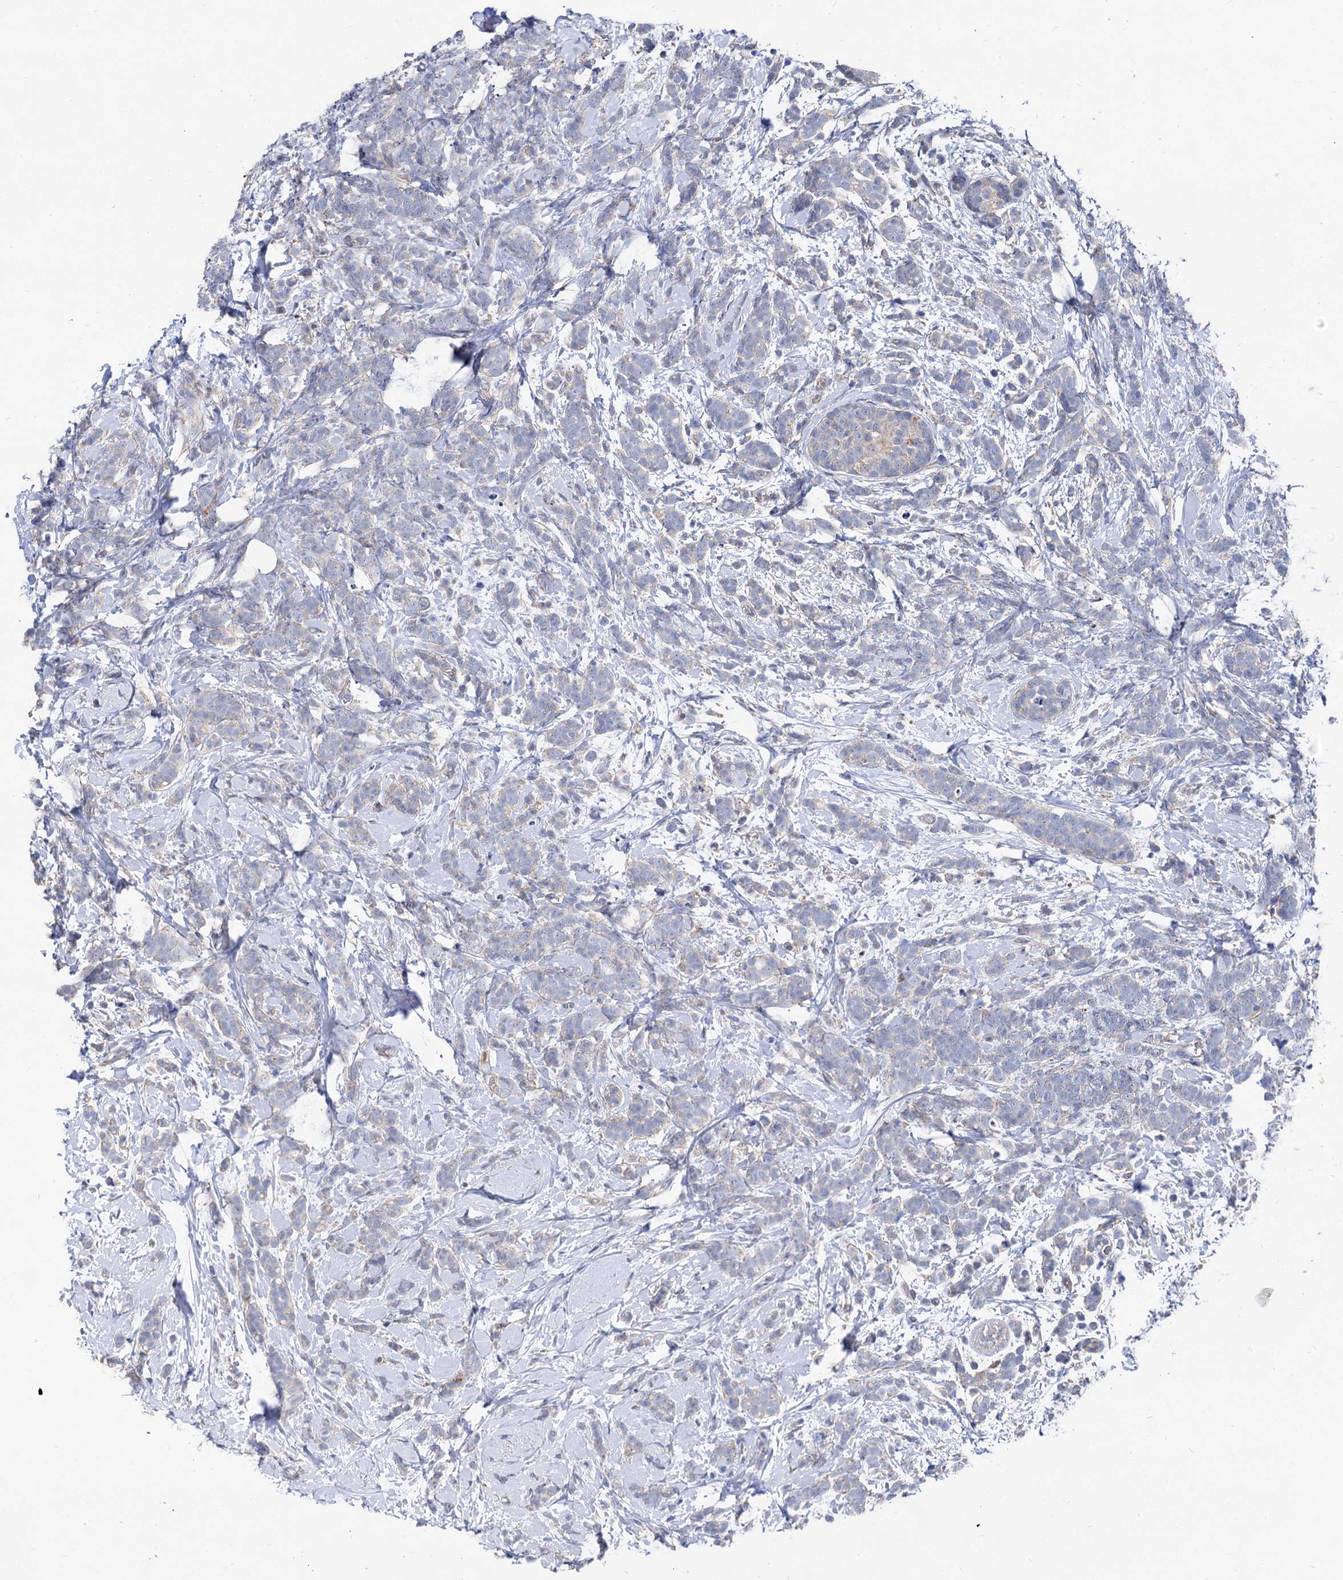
{"staining": {"intensity": "negative", "quantity": "none", "location": "none"}, "tissue": "breast cancer", "cell_type": "Tumor cells", "image_type": "cancer", "snomed": [{"axis": "morphology", "description": "Lobular carcinoma"}, {"axis": "topography", "description": "Breast"}], "caption": "Protein analysis of breast lobular carcinoma demonstrates no significant staining in tumor cells.", "gene": "HVCN1", "patient": {"sex": "female", "age": 58}}